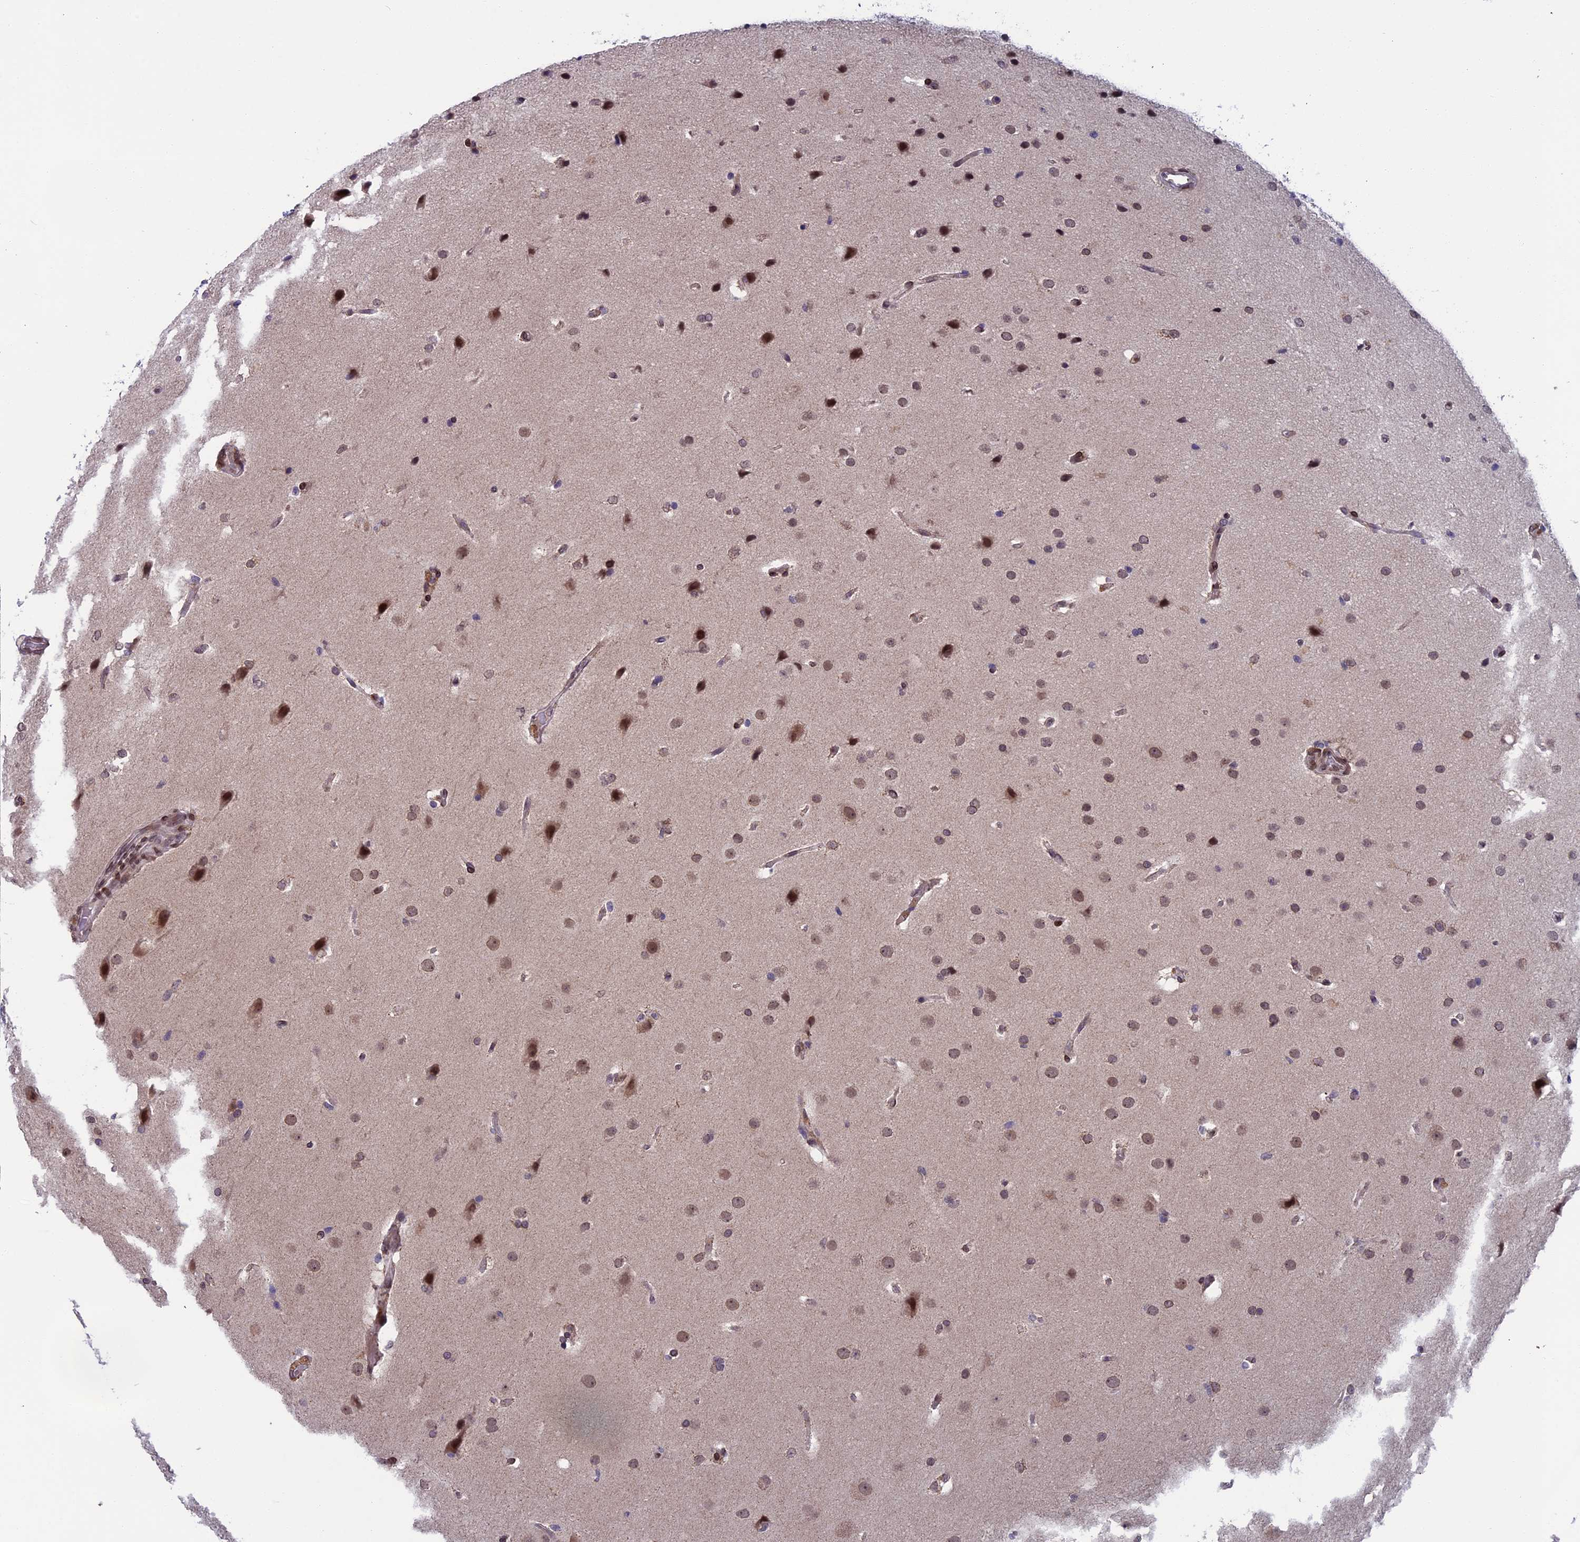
{"staining": {"intensity": "moderate", "quantity": ">75%", "location": "nuclear"}, "tissue": "glioma", "cell_type": "Tumor cells", "image_type": "cancer", "snomed": [{"axis": "morphology", "description": "Glioma, malignant, Low grade"}, {"axis": "topography", "description": "Brain"}], "caption": "This photomicrograph displays IHC staining of malignant glioma (low-grade), with medium moderate nuclear expression in approximately >75% of tumor cells.", "gene": "GPSM1", "patient": {"sex": "female", "age": 37}}